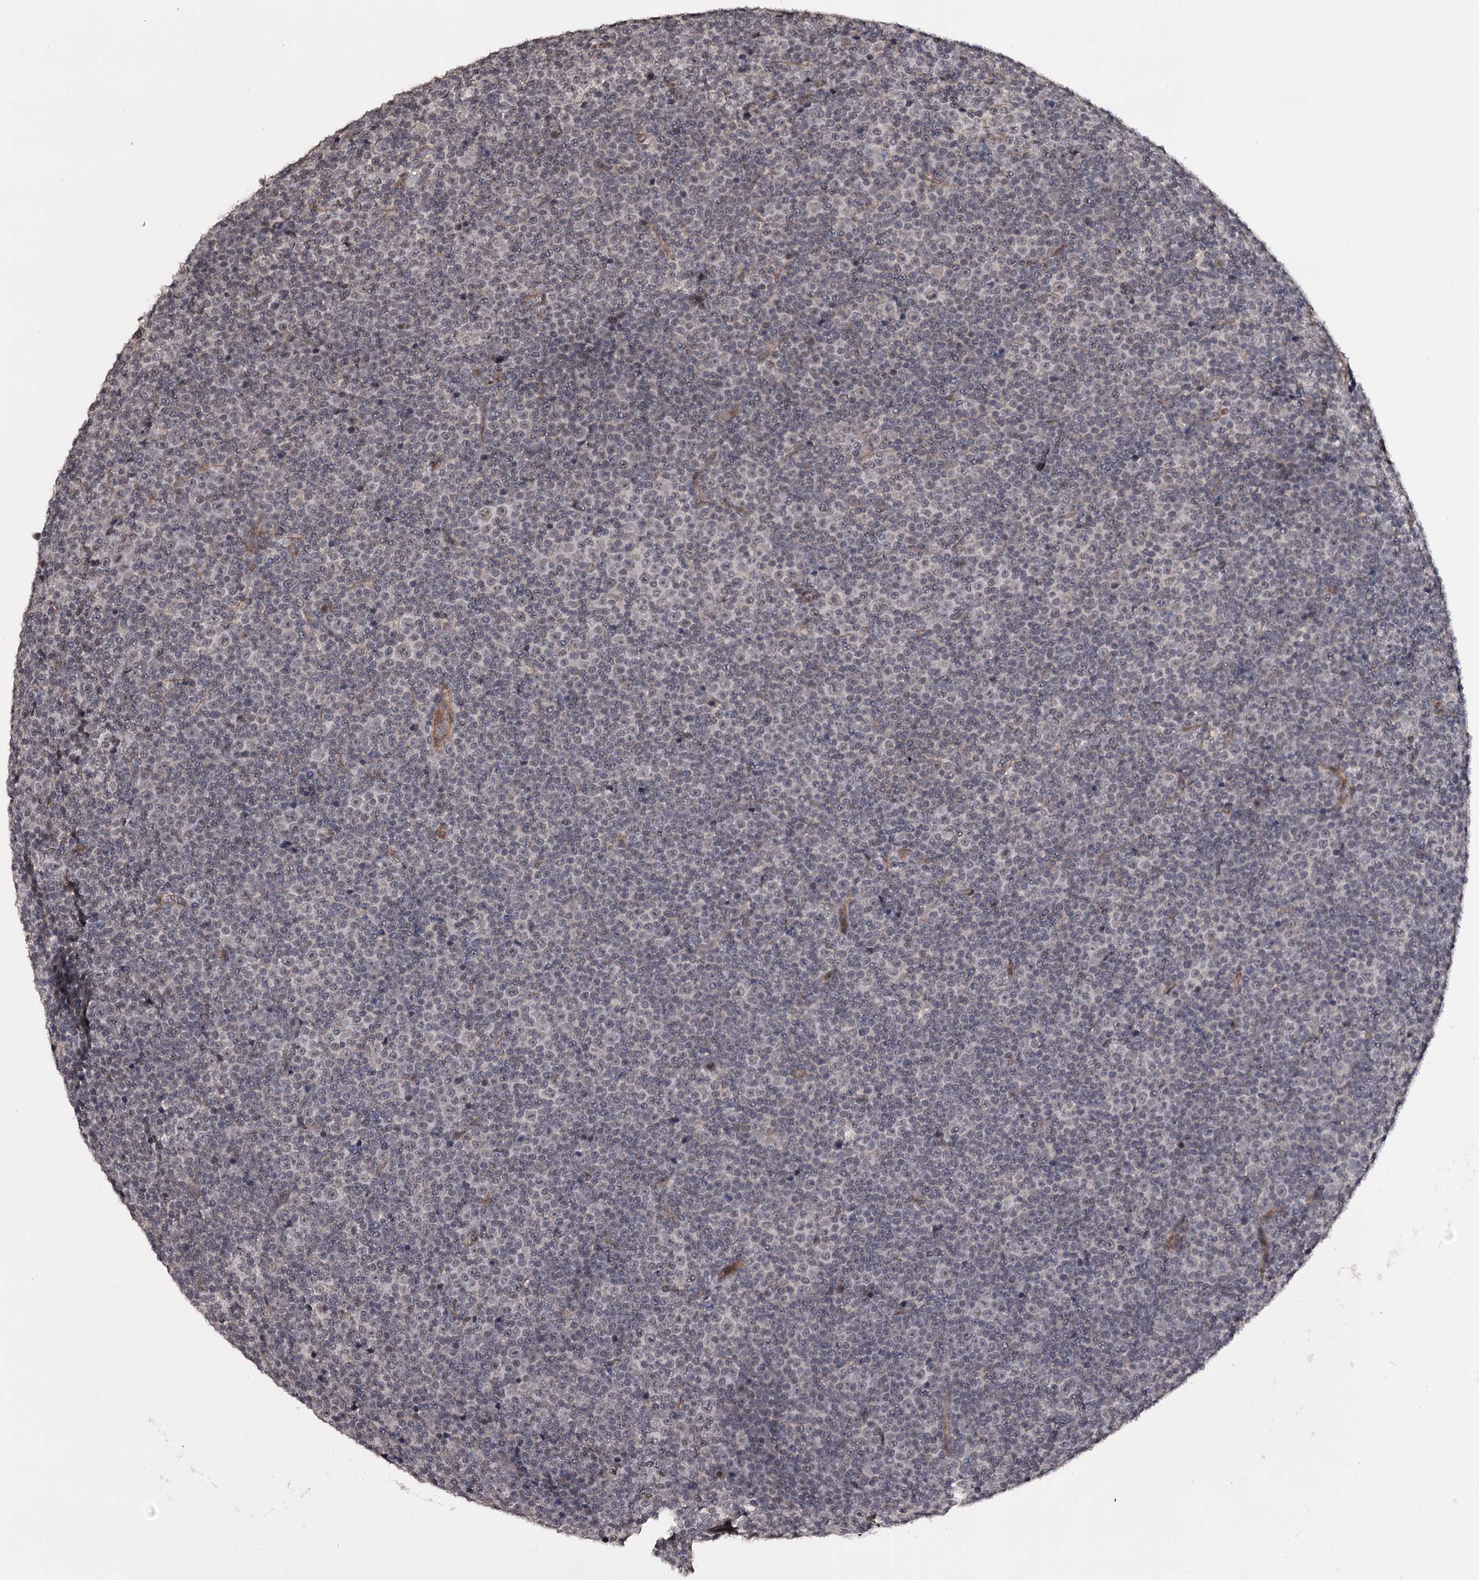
{"staining": {"intensity": "weak", "quantity": "<25%", "location": "nuclear"}, "tissue": "lymphoma", "cell_type": "Tumor cells", "image_type": "cancer", "snomed": [{"axis": "morphology", "description": "Malignant lymphoma, non-Hodgkin's type, Low grade"}, {"axis": "topography", "description": "Lymph node"}], "caption": "An image of lymphoma stained for a protein reveals no brown staining in tumor cells.", "gene": "CWF19L2", "patient": {"sex": "female", "age": 67}}